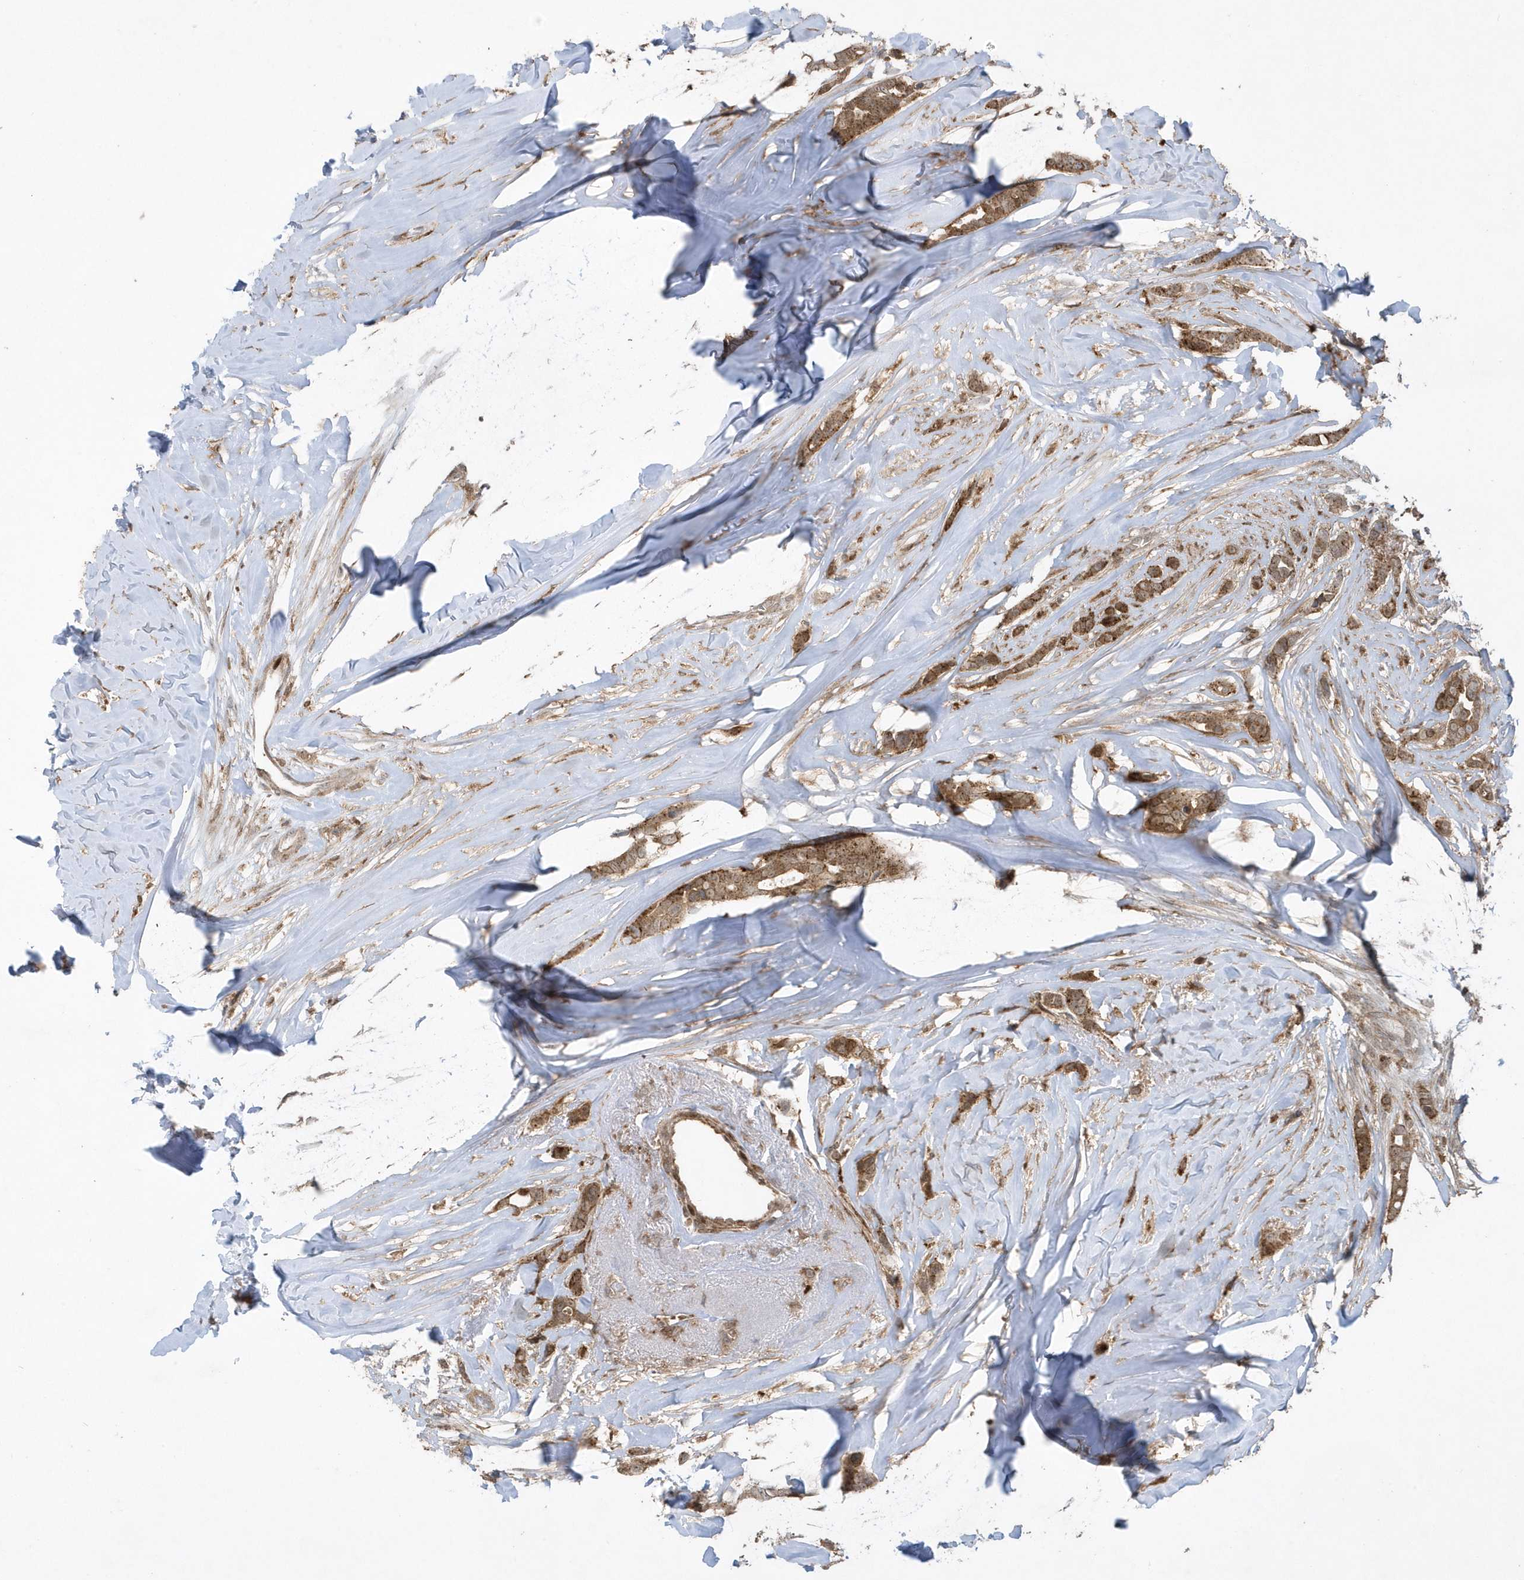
{"staining": {"intensity": "moderate", "quantity": ">75%", "location": "cytoplasmic/membranous"}, "tissue": "breast cancer", "cell_type": "Tumor cells", "image_type": "cancer", "snomed": [{"axis": "morphology", "description": "Lobular carcinoma"}, {"axis": "topography", "description": "Breast"}], "caption": "This photomicrograph exhibits immunohistochemistry (IHC) staining of breast cancer (lobular carcinoma), with medium moderate cytoplasmic/membranous staining in approximately >75% of tumor cells.", "gene": "STAMBP", "patient": {"sex": "female", "age": 51}}